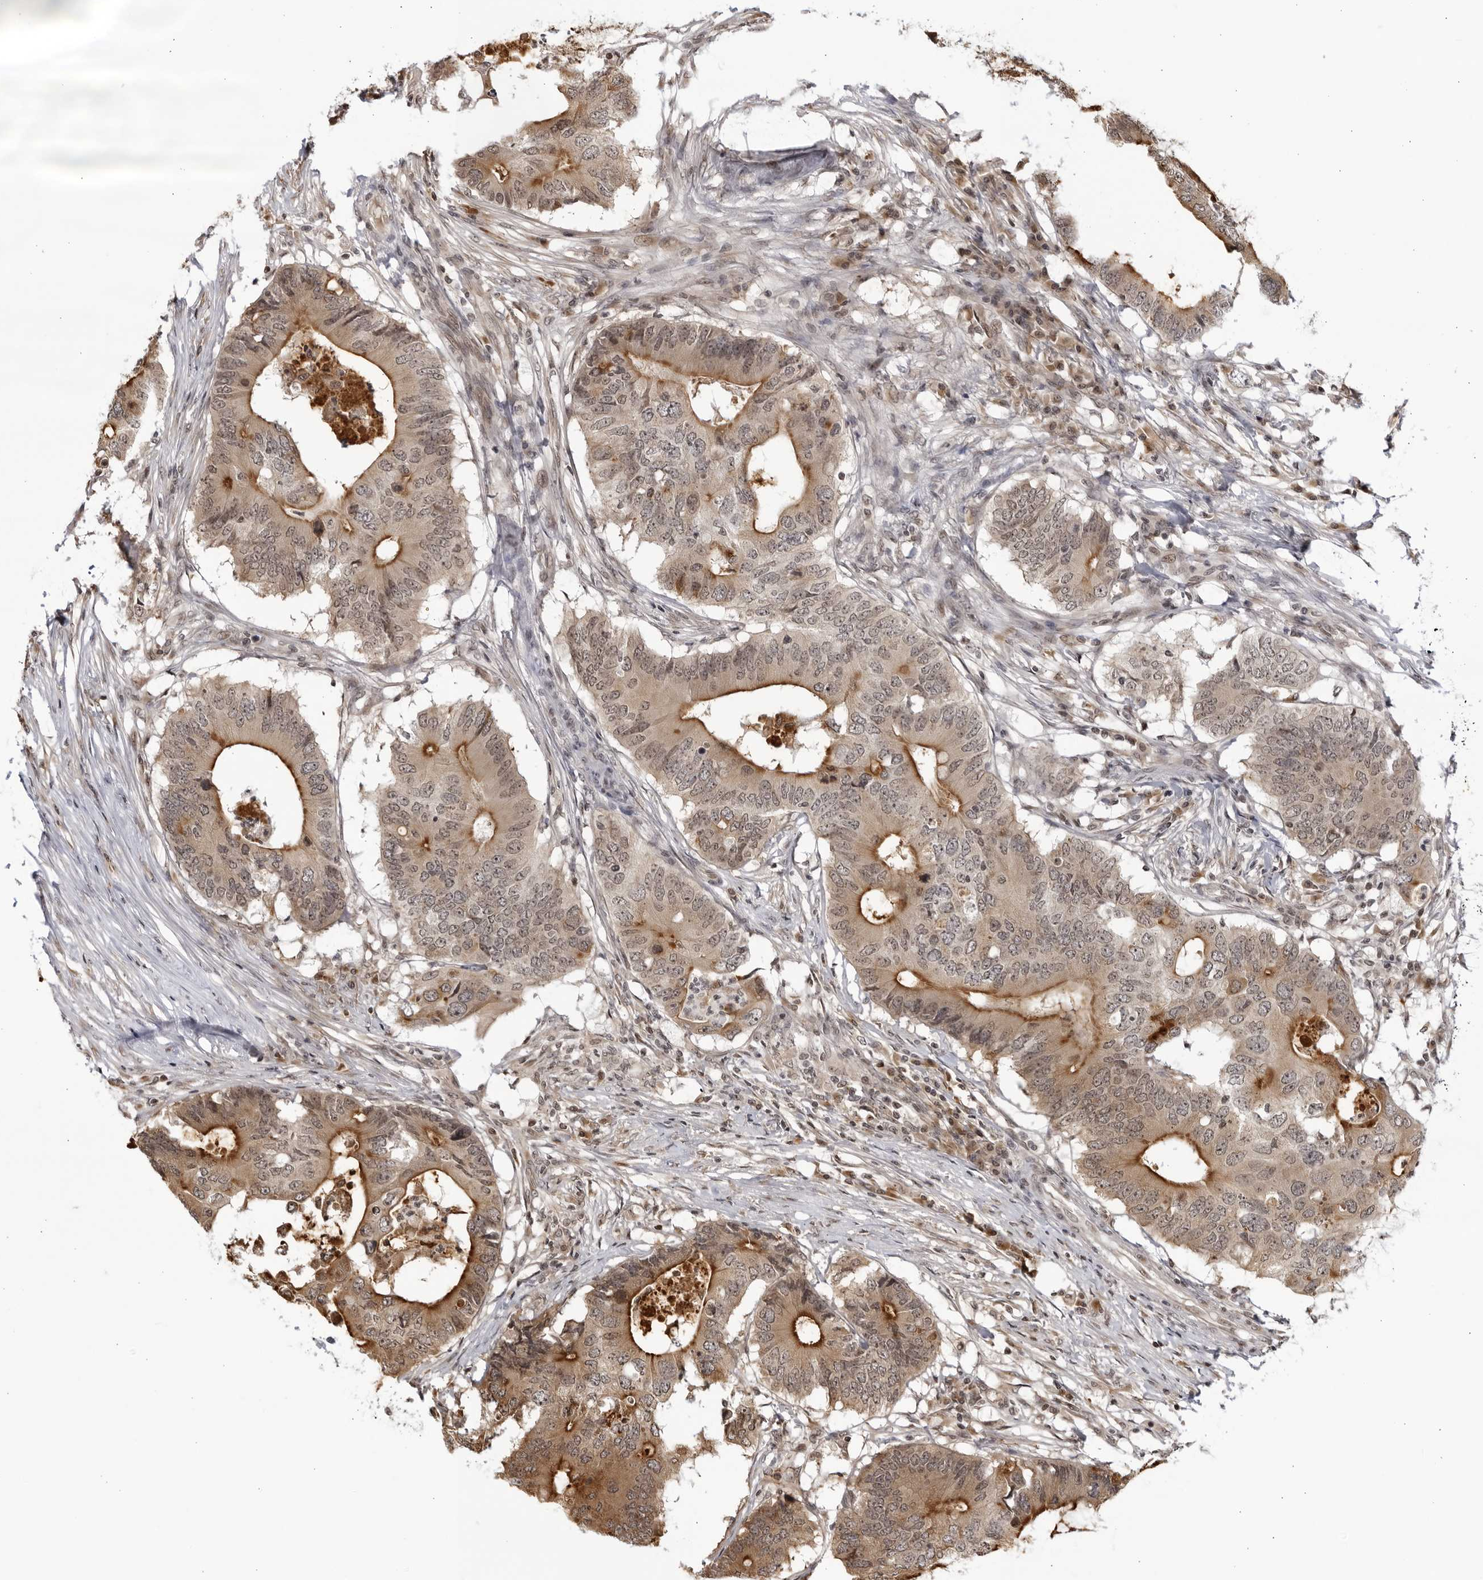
{"staining": {"intensity": "moderate", "quantity": "<25%", "location": "cytoplasmic/membranous,nuclear"}, "tissue": "colorectal cancer", "cell_type": "Tumor cells", "image_type": "cancer", "snomed": [{"axis": "morphology", "description": "Adenocarcinoma, NOS"}, {"axis": "topography", "description": "Colon"}], "caption": "Human colorectal cancer (adenocarcinoma) stained with a protein marker shows moderate staining in tumor cells.", "gene": "RASGEF1C", "patient": {"sex": "male", "age": 71}}